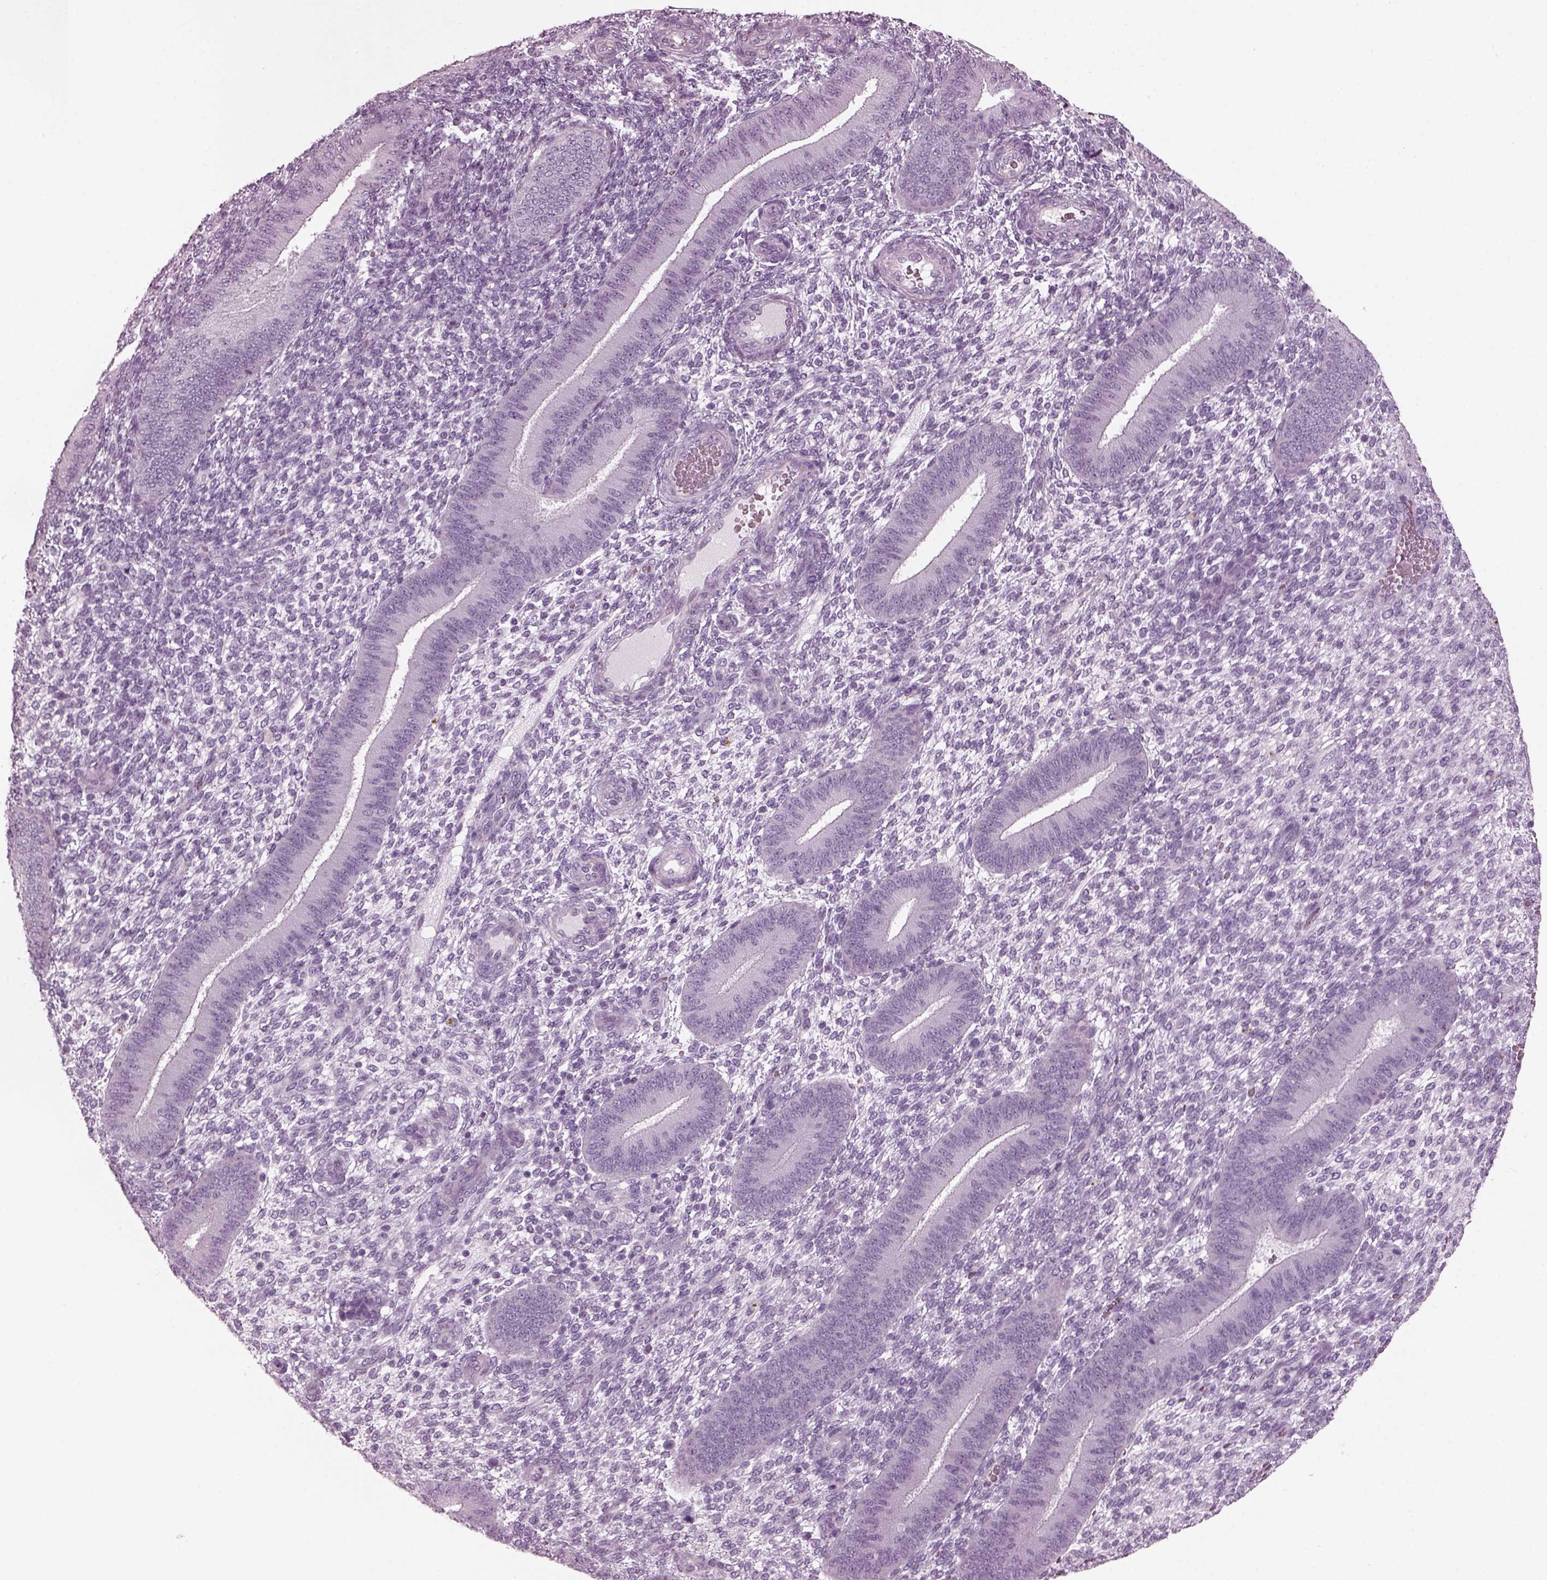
{"staining": {"intensity": "negative", "quantity": "none", "location": "none"}, "tissue": "endometrium", "cell_type": "Cells in endometrial stroma", "image_type": "normal", "snomed": [{"axis": "morphology", "description": "Normal tissue, NOS"}, {"axis": "topography", "description": "Endometrium"}], "caption": "An image of human endometrium is negative for staining in cells in endometrial stroma. The staining was performed using DAB (3,3'-diaminobenzidine) to visualize the protein expression in brown, while the nuclei were stained in blue with hematoxylin (Magnification: 20x).", "gene": "PDC", "patient": {"sex": "female", "age": 39}}